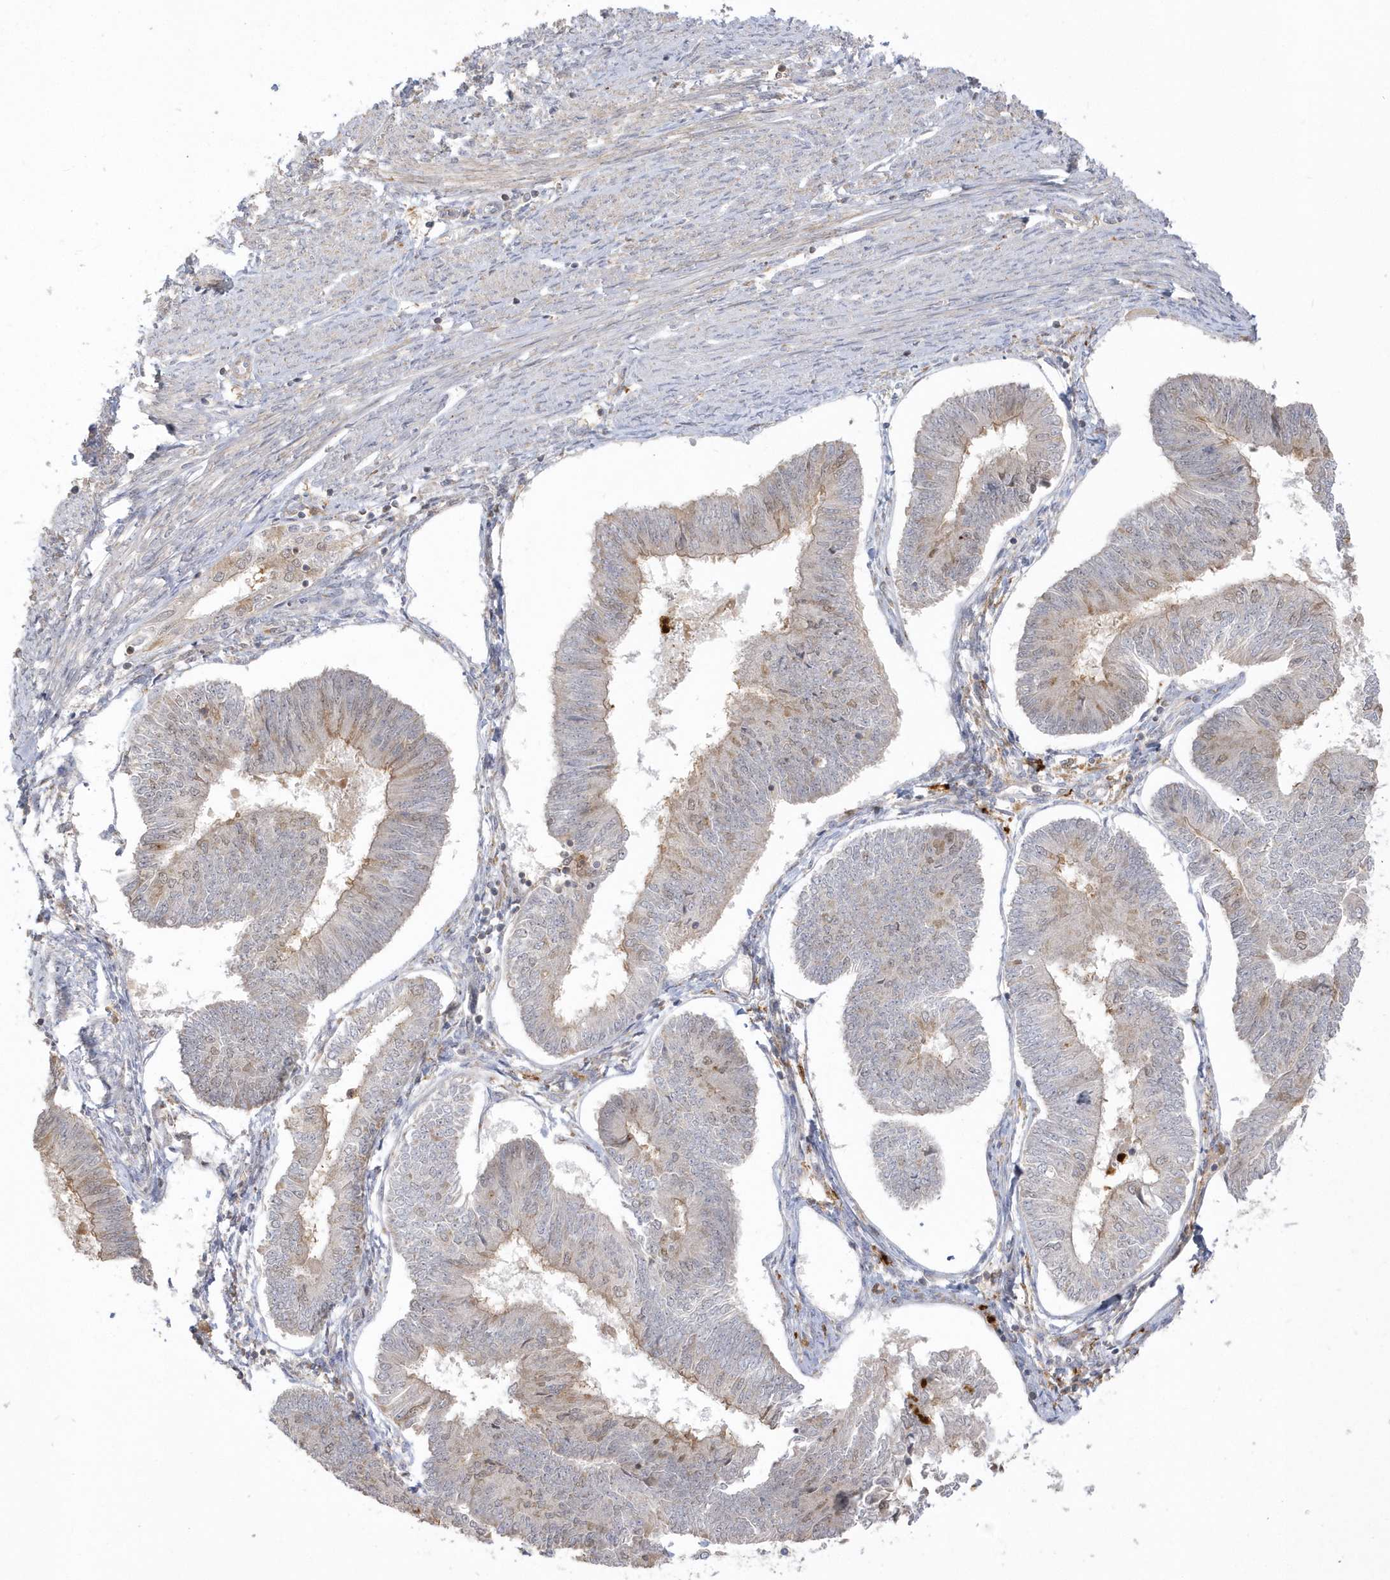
{"staining": {"intensity": "weak", "quantity": "<25%", "location": "cytoplasmic/membranous,nuclear"}, "tissue": "endometrial cancer", "cell_type": "Tumor cells", "image_type": "cancer", "snomed": [{"axis": "morphology", "description": "Adenocarcinoma, NOS"}, {"axis": "topography", "description": "Endometrium"}], "caption": "A high-resolution micrograph shows immunohistochemistry staining of adenocarcinoma (endometrial), which demonstrates no significant positivity in tumor cells.", "gene": "NAF1", "patient": {"sex": "female", "age": 58}}